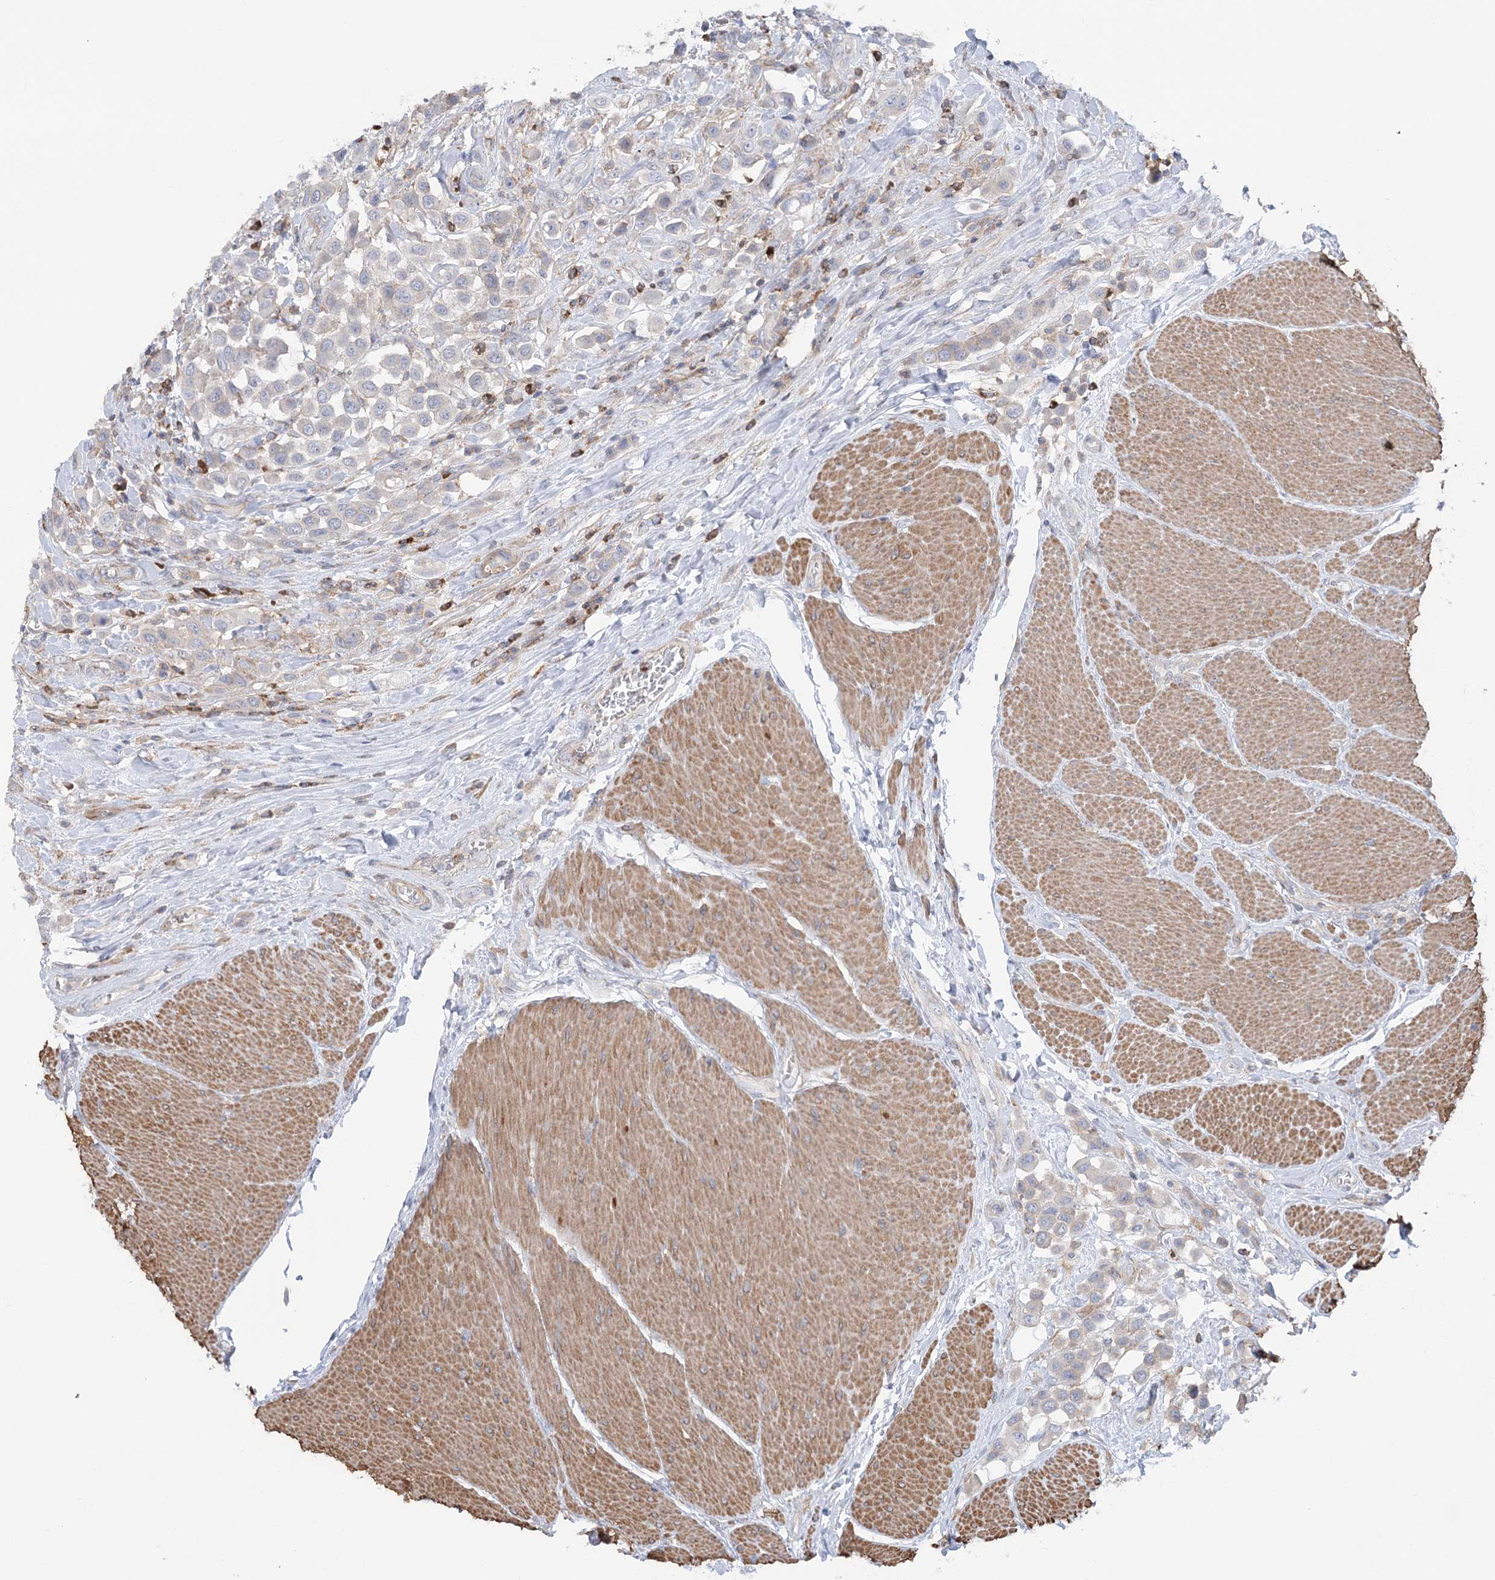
{"staining": {"intensity": "weak", "quantity": "<25%", "location": "cytoplasmic/membranous"}, "tissue": "urothelial cancer", "cell_type": "Tumor cells", "image_type": "cancer", "snomed": [{"axis": "morphology", "description": "Urothelial carcinoma, High grade"}, {"axis": "topography", "description": "Urinary bladder"}], "caption": "An immunohistochemistry (IHC) micrograph of urothelial cancer is shown. There is no staining in tumor cells of urothelial cancer.", "gene": "LARP1B", "patient": {"sex": "male", "age": 50}}